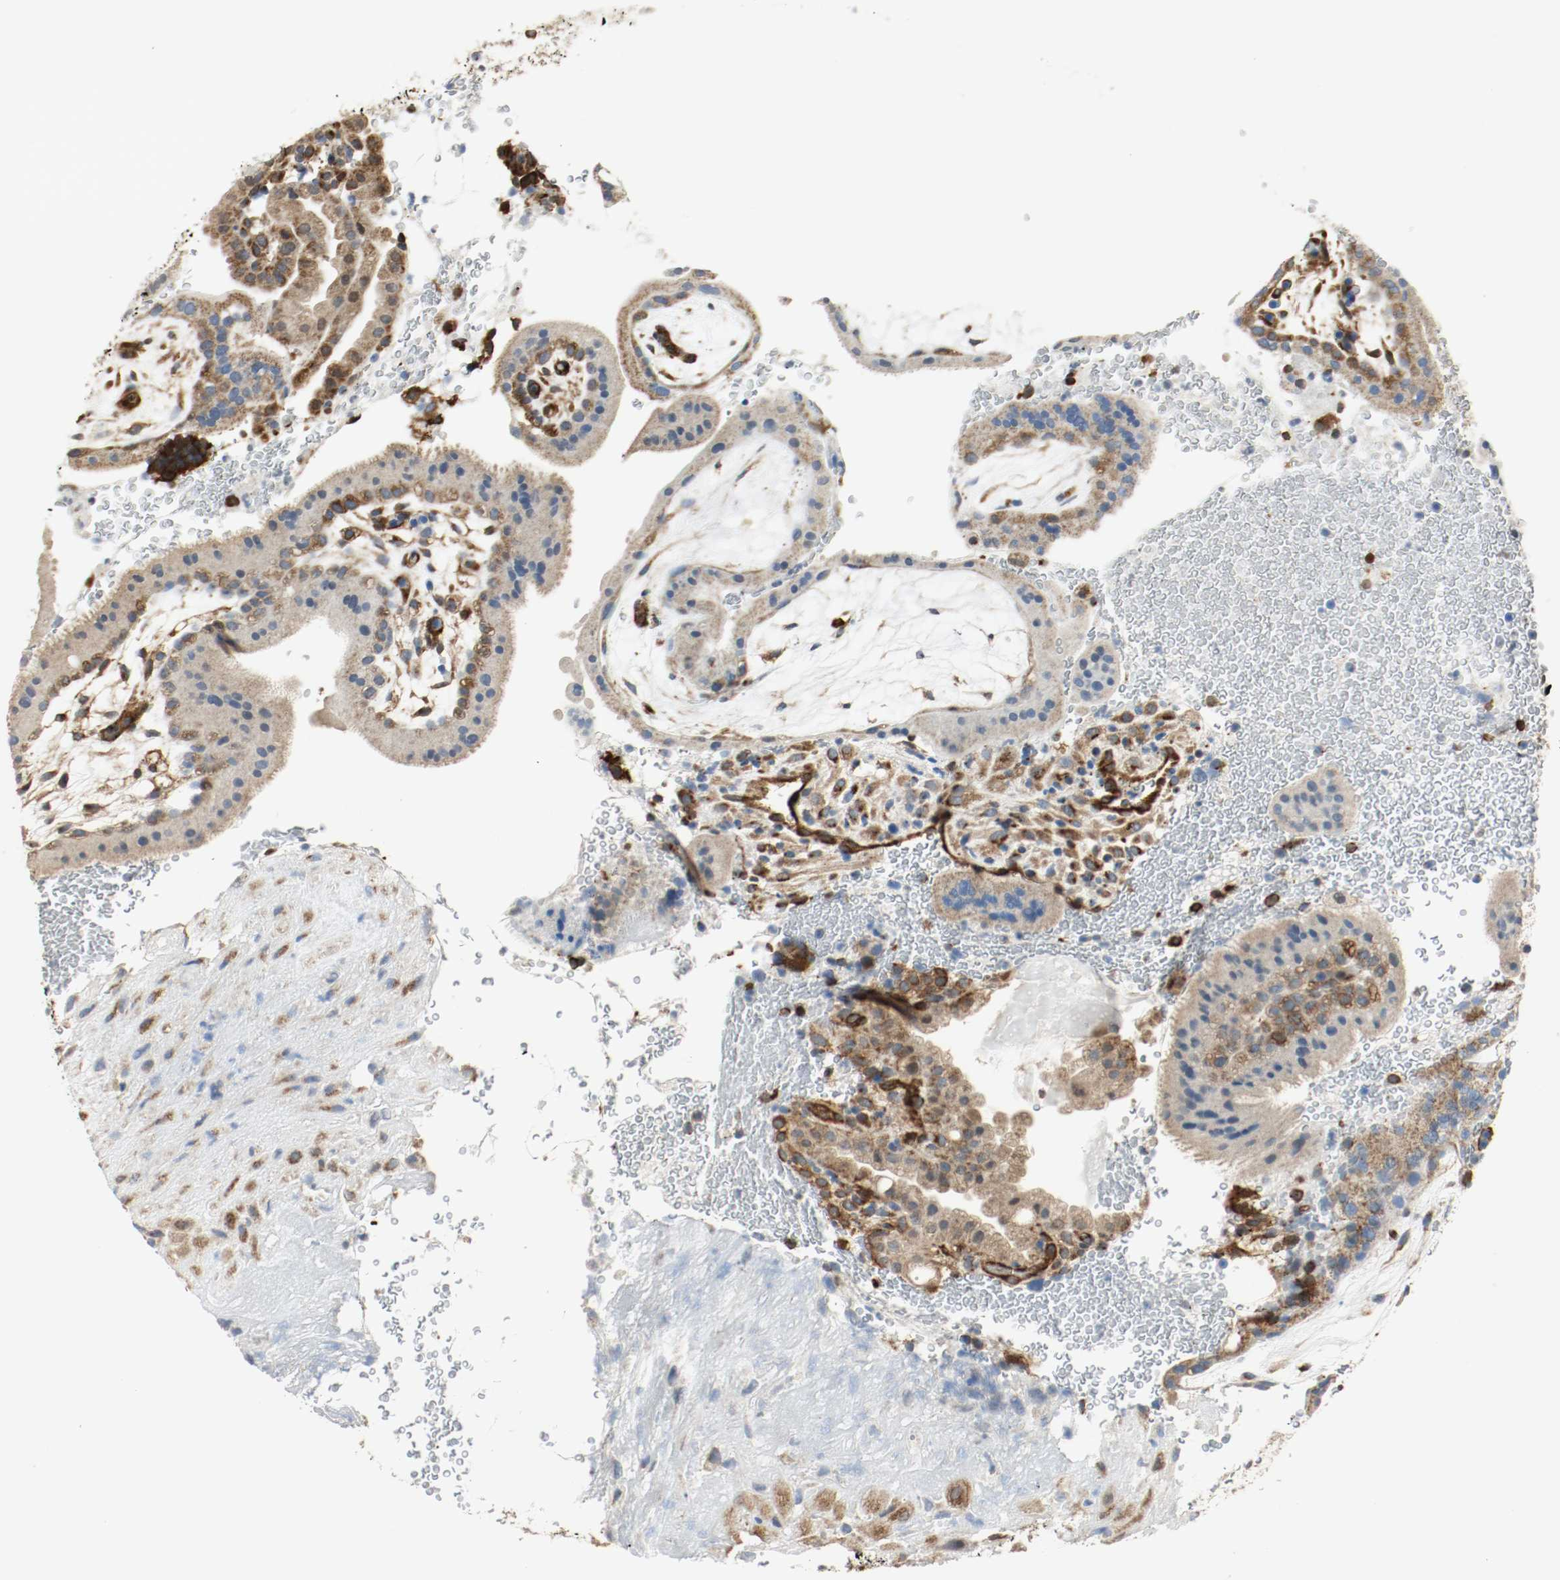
{"staining": {"intensity": "moderate", "quantity": ">75%", "location": "cytoplasmic/membranous"}, "tissue": "placenta", "cell_type": "Decidual cells", "image_type": "normal", "snomed": [{"axis": "morphology", "description": "Normal tissue, NOS"}, {"axis": "topography", "description": "Placenta"}], "caption": "Immunohistochemical staining of normal placenta shows moderate cytoplasmic/membranous protein staining in about >75% of decidual cells.", "gene": "PLCG1", "patient": {"sex": "female", "age": 19}}